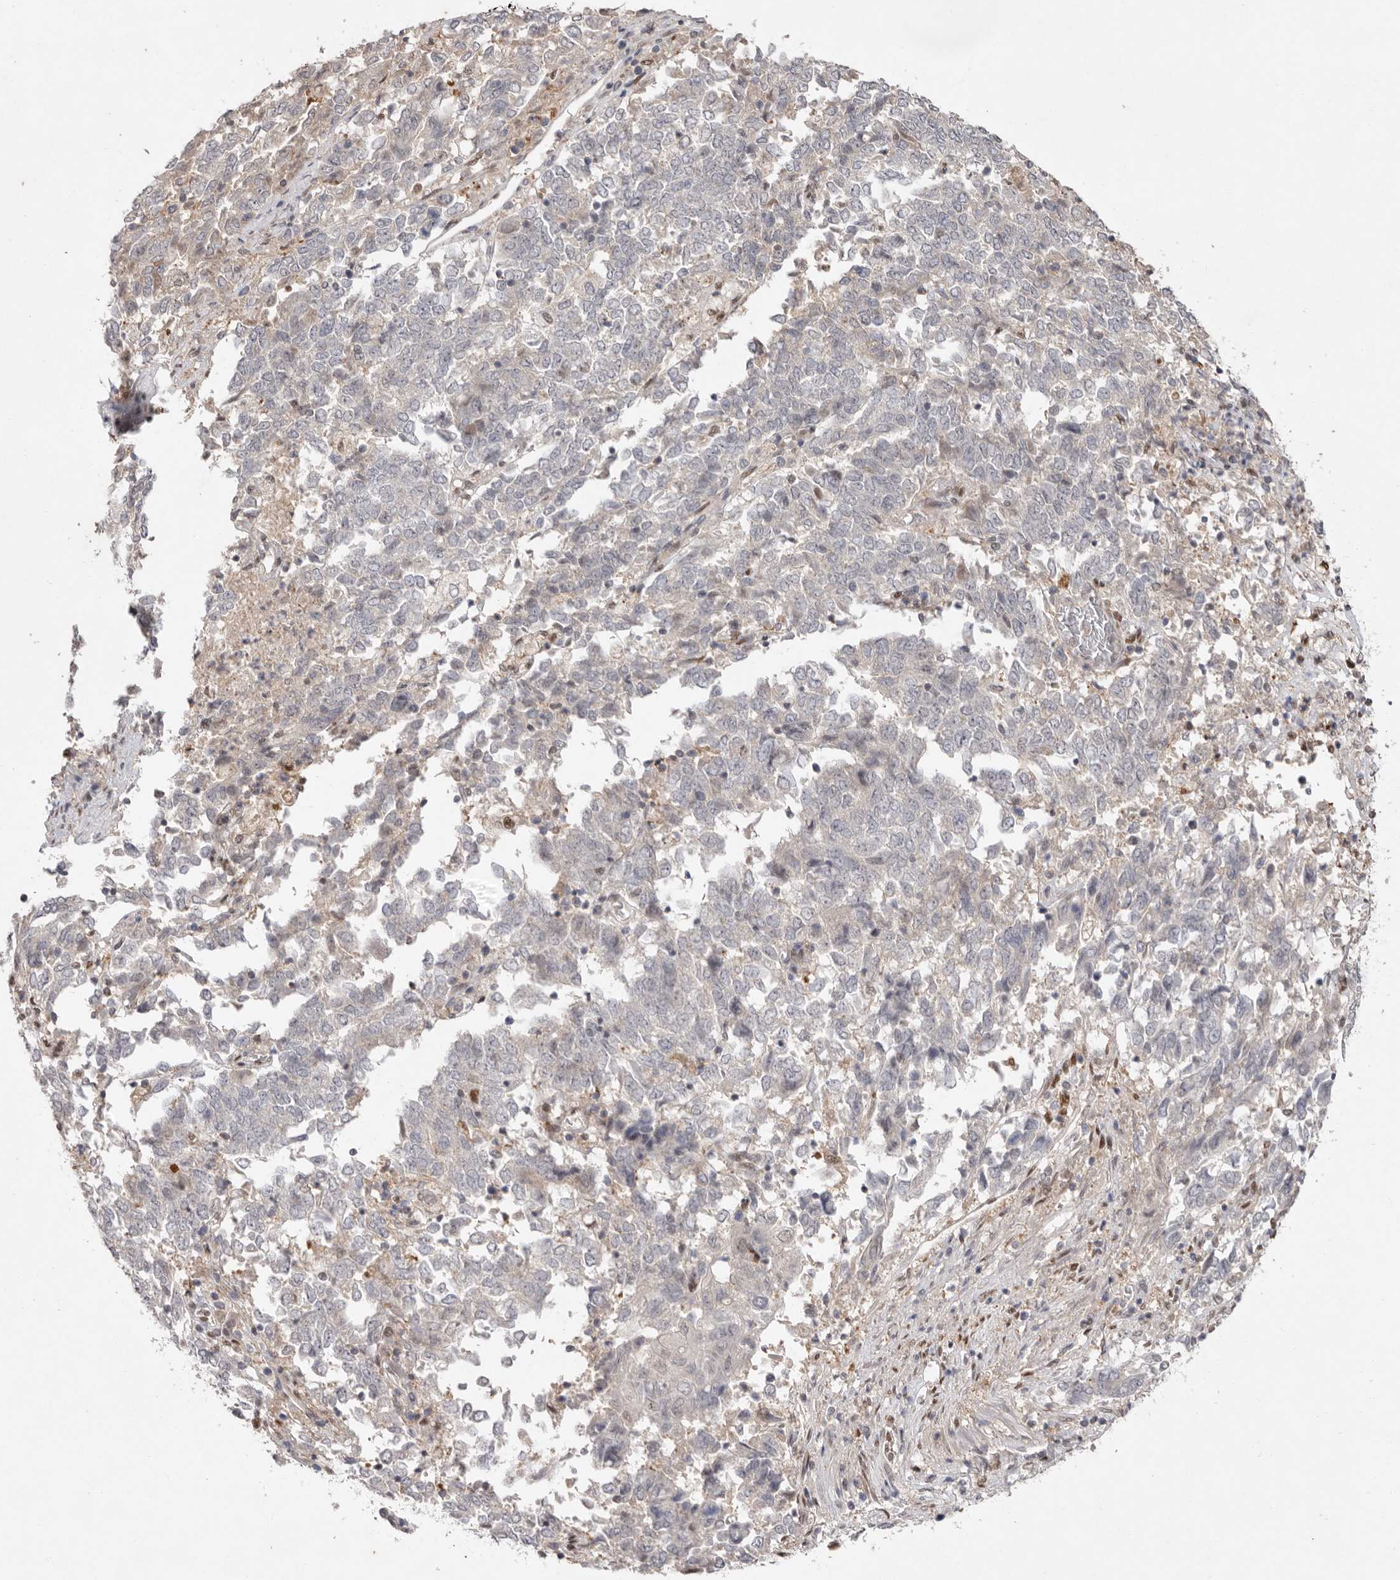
{"staining": {"intensity": "negative", "quantity": "none", "location": "none"}, "tissue": "endometrial cancer", "cell_type": "Tumor cells", "image_type": "cancer", "snomed": [{"axis": "morphology", "description": "Adenocarcinoma, NOS"}, {"axis": "topography", "description": "Endometrium"}], "caption": "Endometrial adenocarcinoma was stained to show a protein in brown. There is no significant positivity in tumor cells.", "gene": "TADA1", "patient": {"sex": "female", "age": 80}}